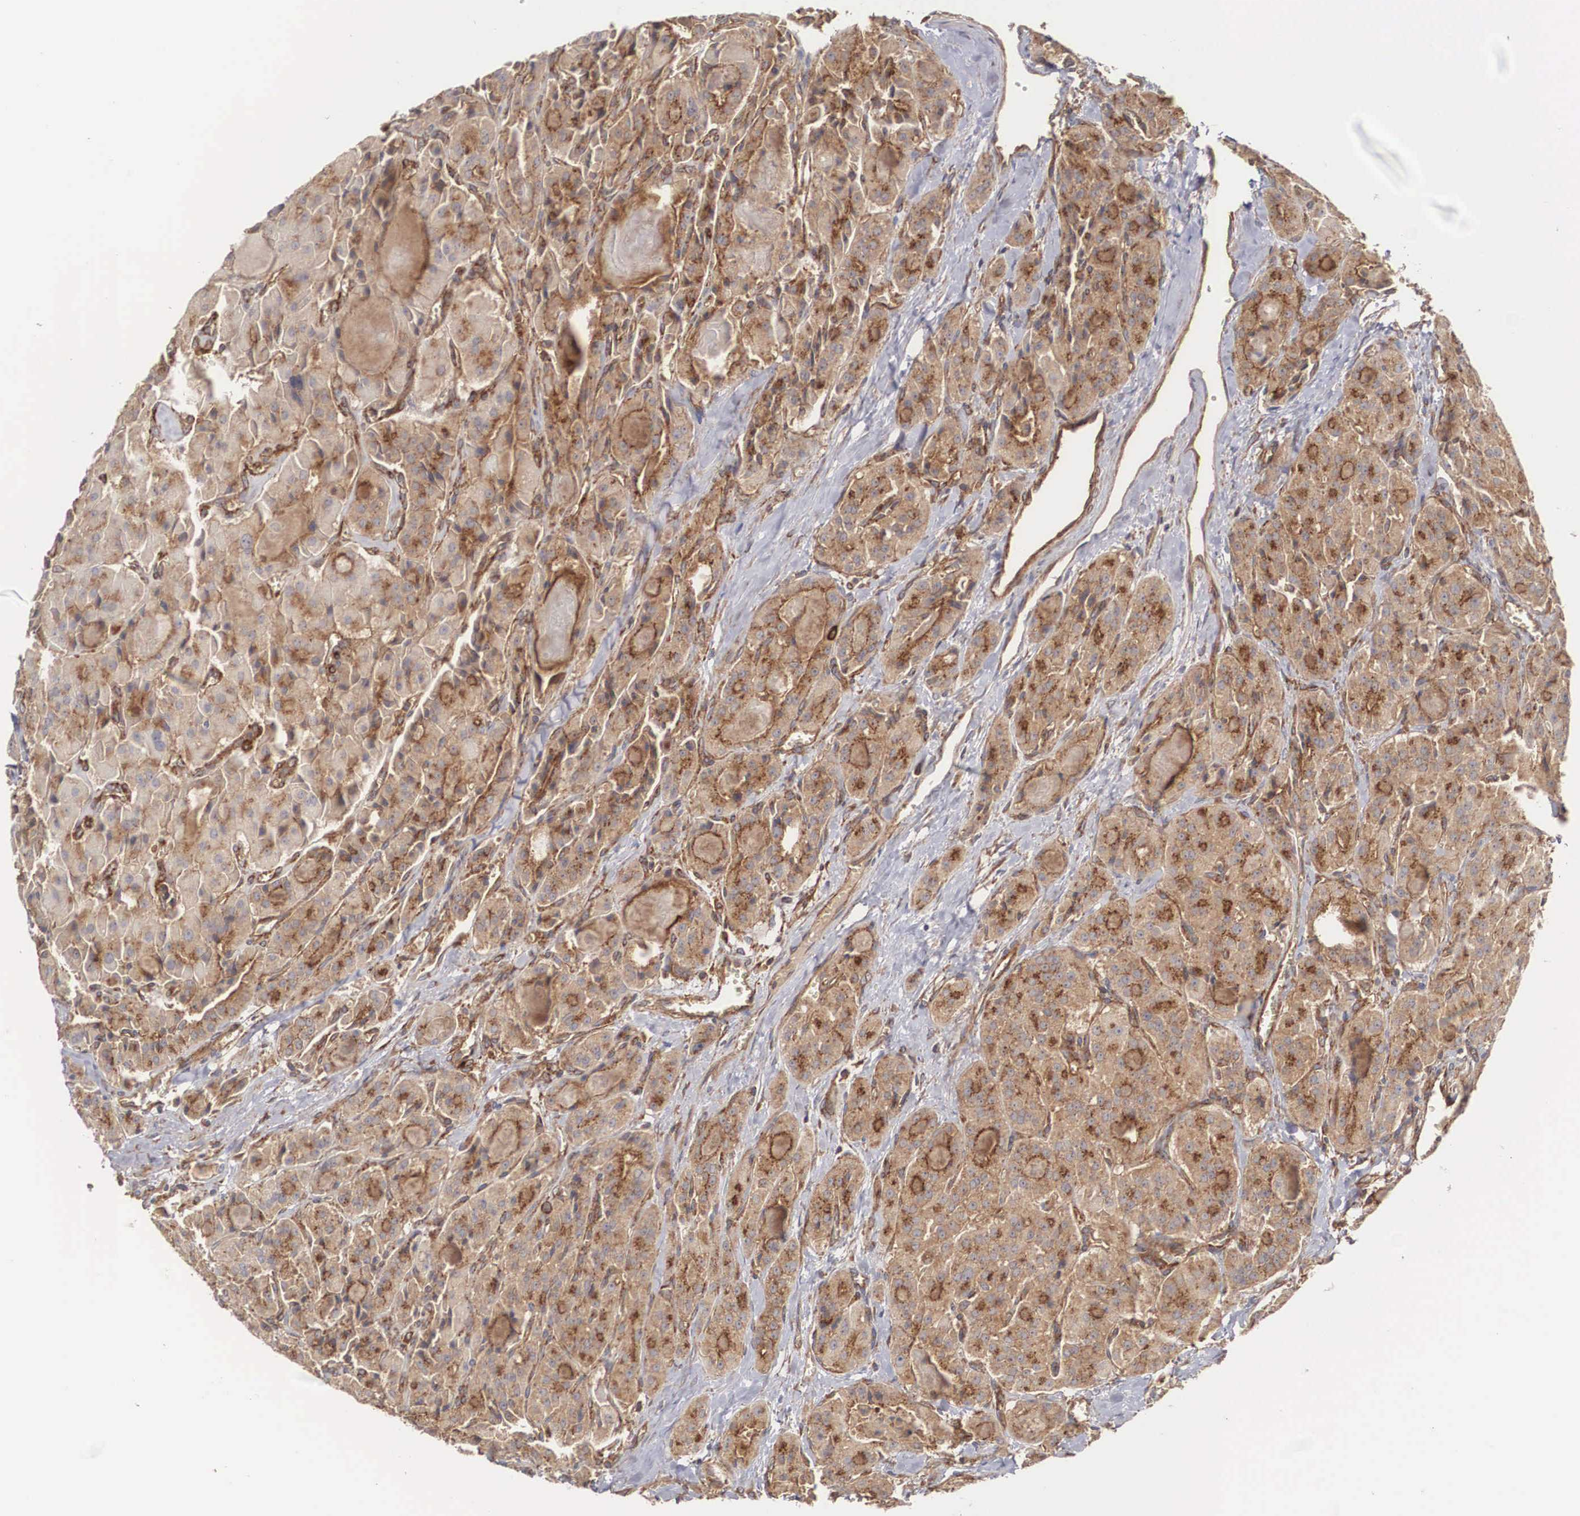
{"staining": {"intensity": "moderate", "quantity": ">75%", "location": "cytoplasmic/membranous"}, "tissue": "thyroid cancer", "cell_type": "Tumor cells", "image_type": "cancer", "snomed": [{"axis": "morphology", "description": "Carcinoma, NOS"}, {"axis": "topography", "description": "Thyroid gland"}], "caption": "IHC of thyroid cancer (carcinoma) displays medium levels of moderate cytoplasmic/membranous staining in approximately >75% of tumor cells.", "gene": "ARMCX4", "patient": {"sex": "male", "age": 76}}